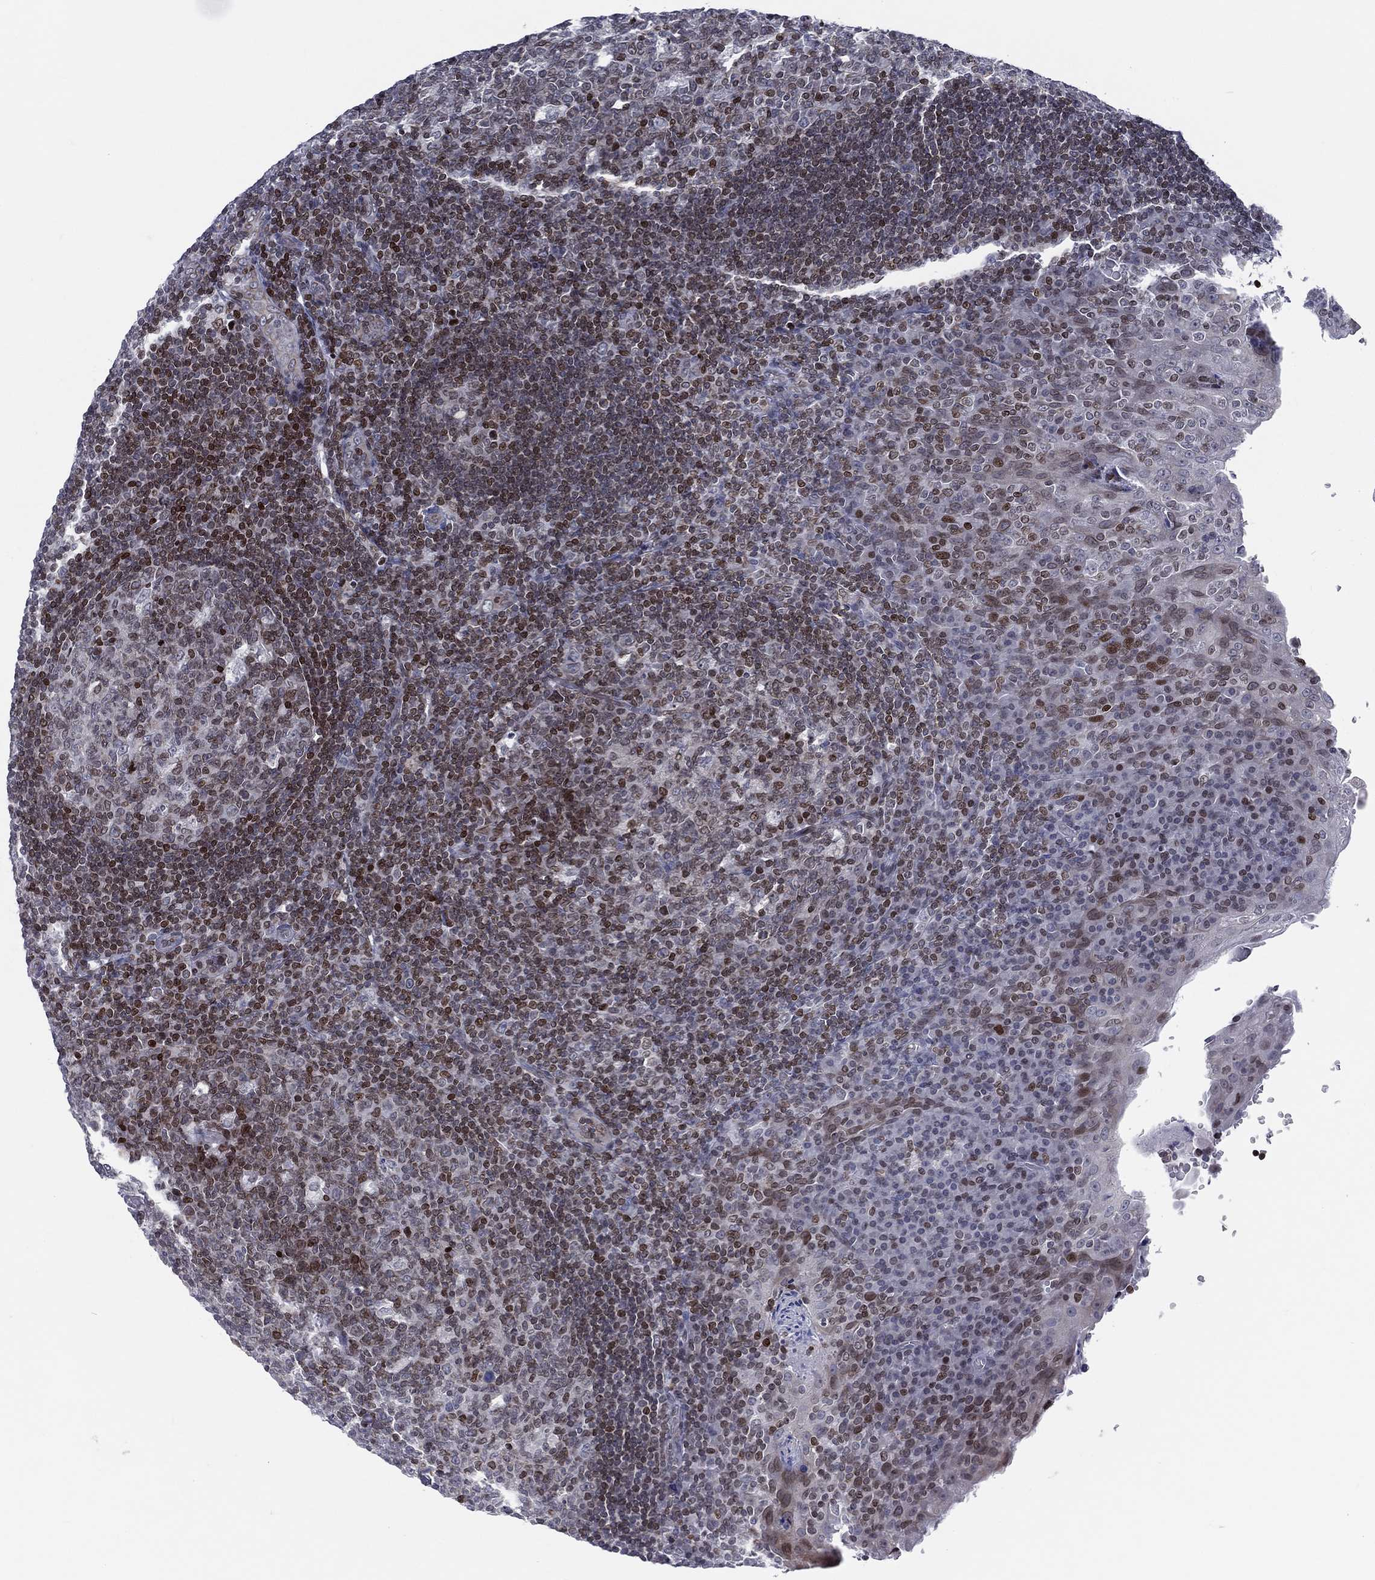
{"staining": {"intensity": "moderate", "quantity": "<25%", "location": "nuclear"}, "tissue": "tonsil", "cell_type": "Germinal center cells", "image_type": "normal", "snomed": [{"axis": "morphology", "description": "Normal tissue, NOS"}, {"axis": "topography", "description": "Tonsil"}], "caption": "Immunohistochemical staining of normal tonsil reveals moderate nuclear protein staining in about <25% of germinal center cells.", "gene": "DBF4B", "patient": {"sex": "male", "age": 17}}